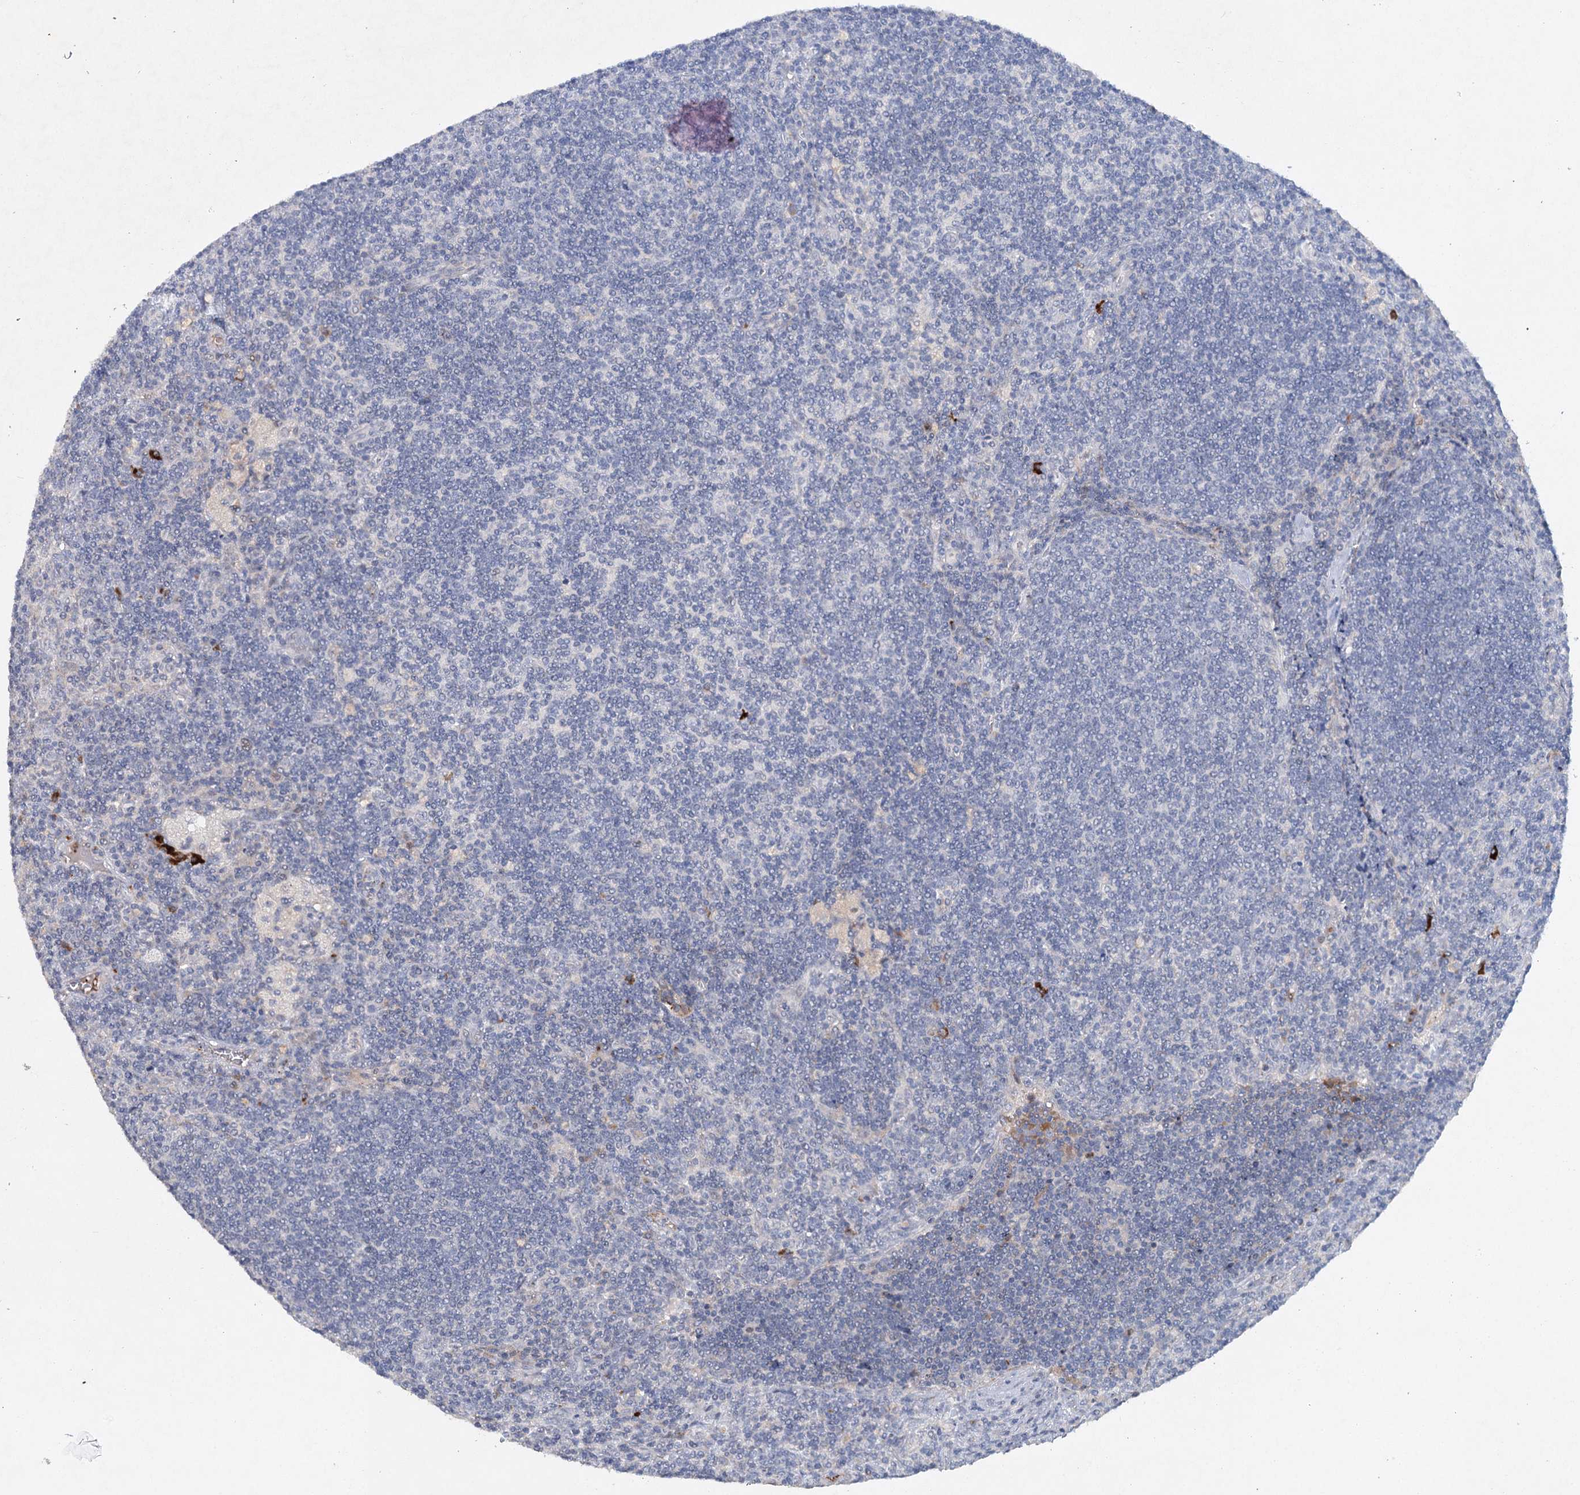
{"staining": {"intensity": "negative", "quantity": "none", "location": "none"}, "tissue": "lymph node", "cell_type": "Germinal center cells", "image_type": "normal", "snomed": [{"axis": "morphology", "description": "Normal tissue, NOS"}, {"axis": "topography", "description": "Lymph node"}], "caption": "Immunohistochemistry (IHC) histopathology image of benign human lymph node stained for a protein (brown), which shows no positivity in germinal center cells. (DAB (3,3'-diaminobenzidine) immunohistochemistry (IHC), high magnification).", "gene": "RFX6", "patient": {"sex": "male", "age": 69}}